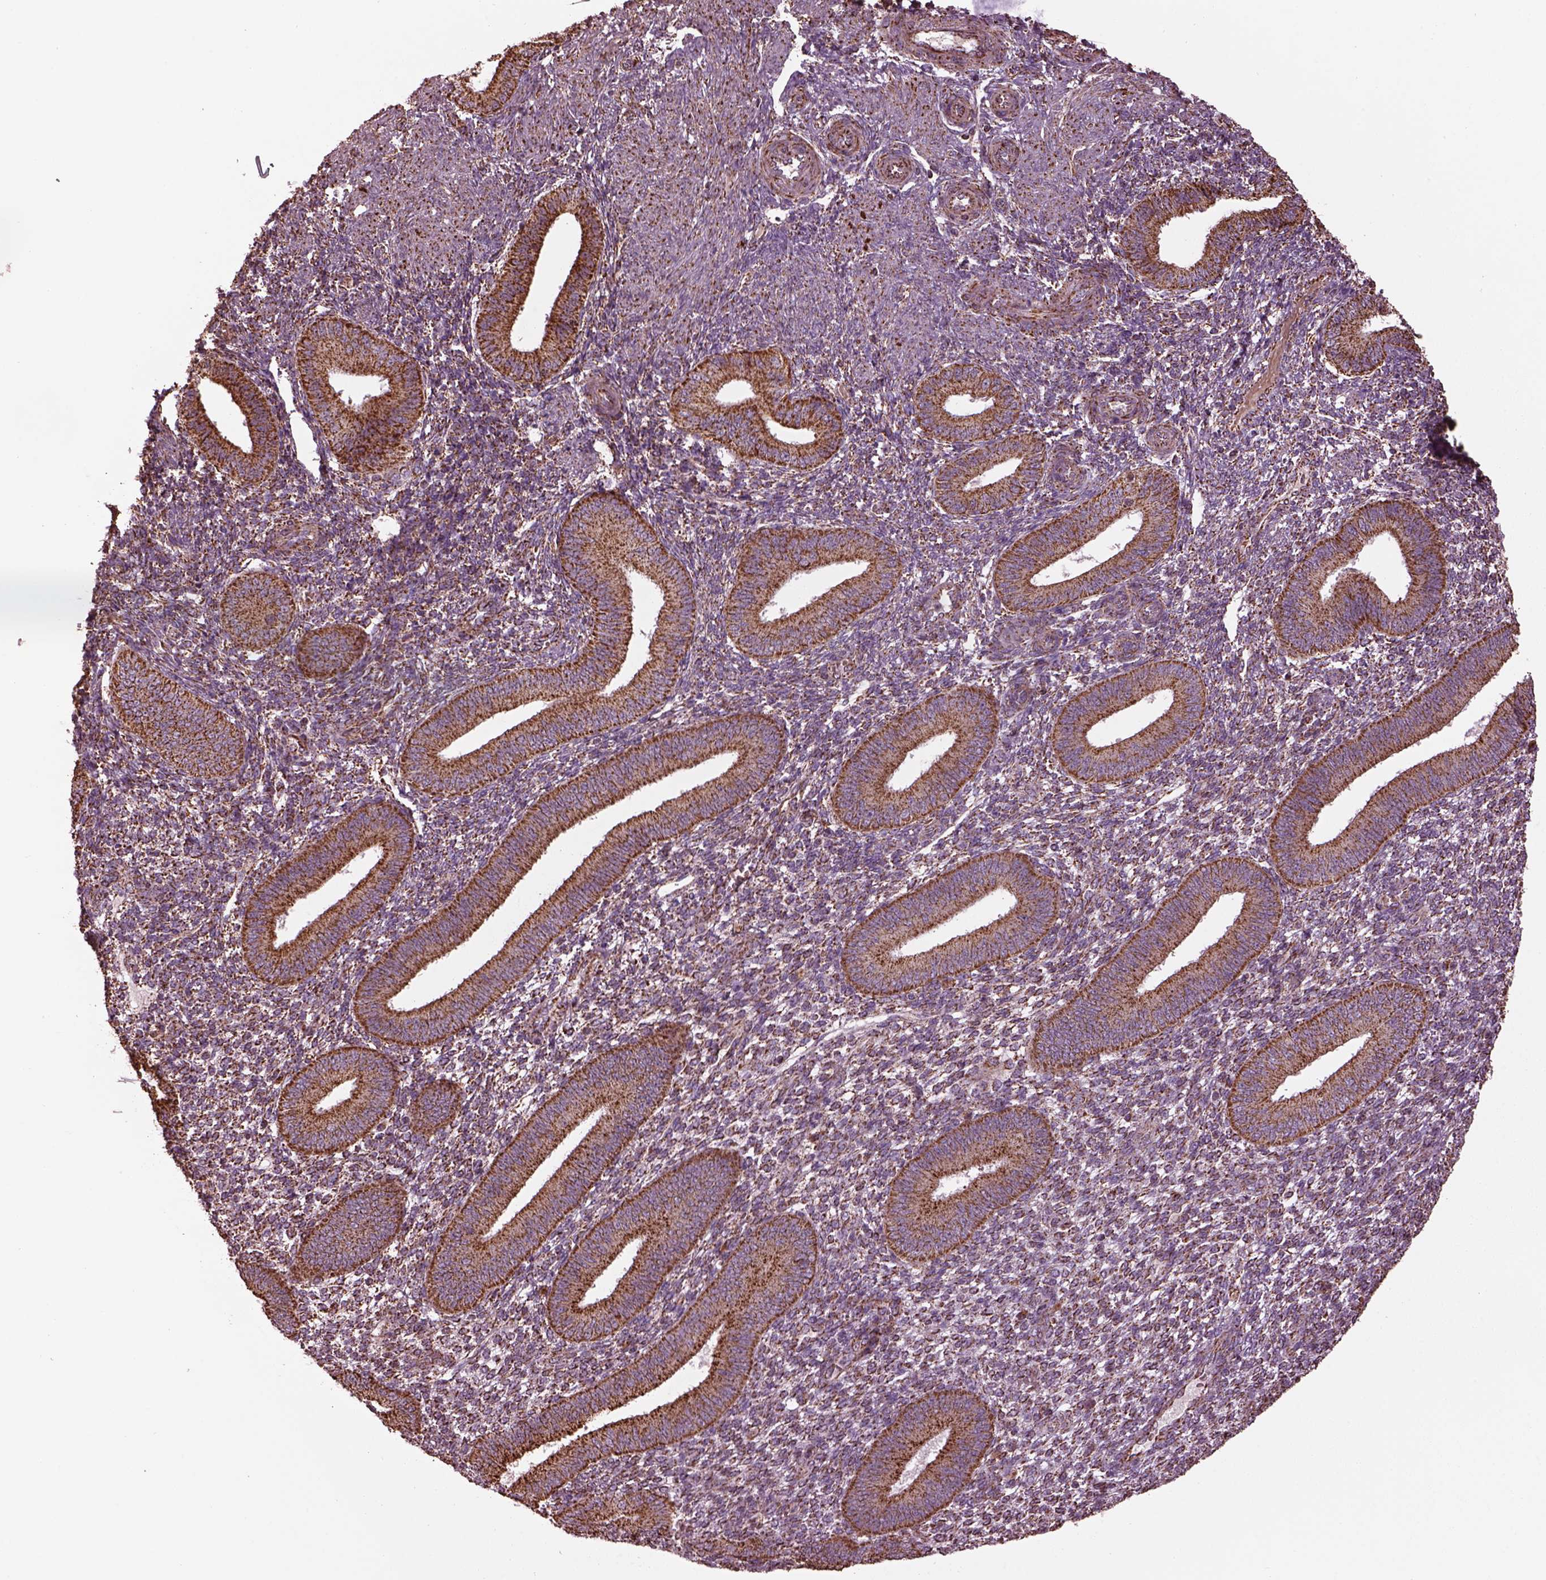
{"staining": {"intensity": "moderate", "quantity": ">75%", "location": "cytoplasmic/membranous"}, "tissue": "endometrium", "cell_type": "Cells in endometrial stroma", "image_type": "normal", "snomed": [{"axis": "morphology", "description": "Normal tissue, NOS"}, {"axis": "topography", "description": "Endometrium"}], "caption": "Cells in endometrial stroma reveal medium levels of moderate cytoplasmic/membranous positivity in approximately >75% of cells in unremarkable human endometrium.", "gene": "TMEM254", "patient": {"sex": "female", "age": 39}}